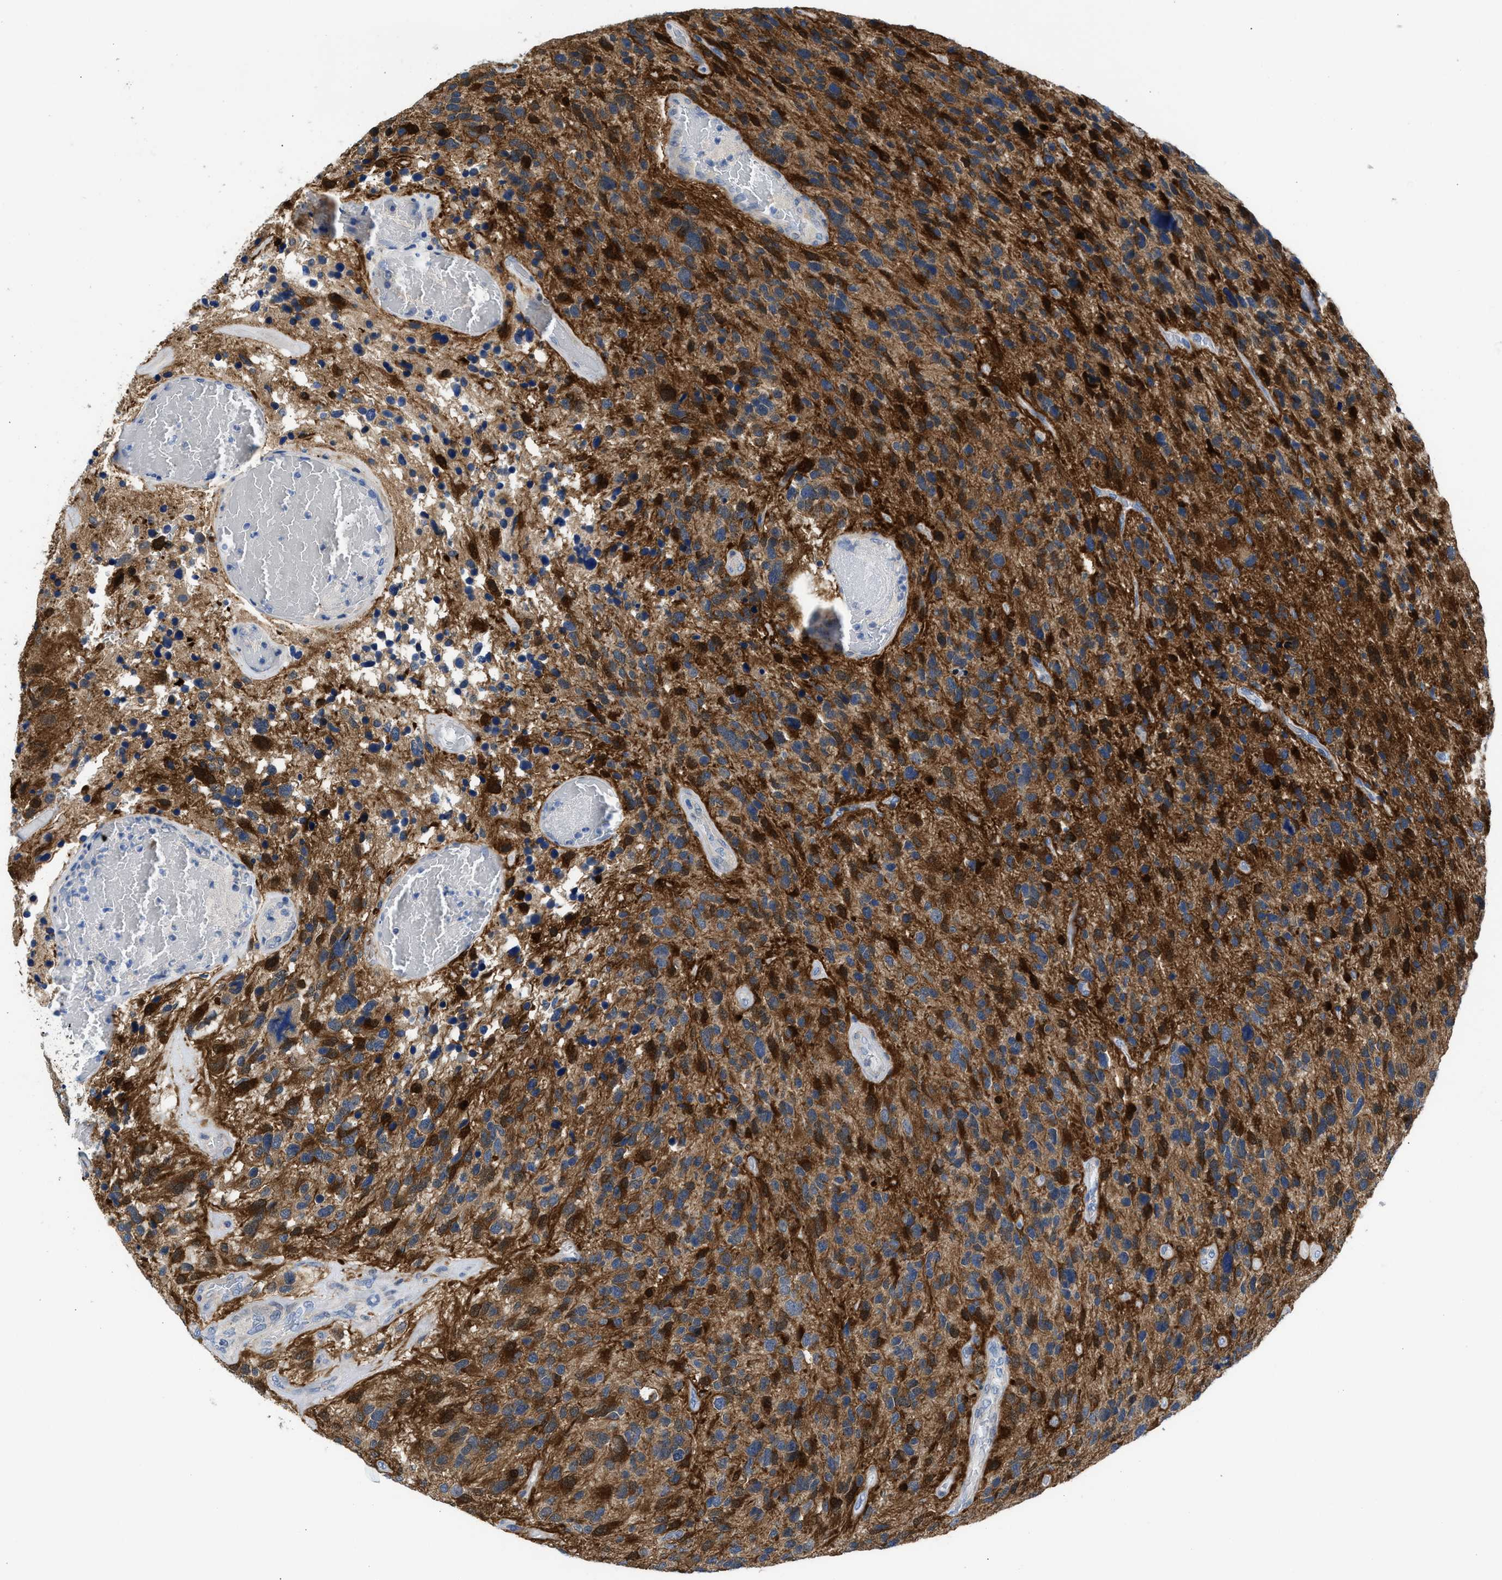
{"staining": {"intensity": "strong", "quantity": ">75%", "location": "cytoplasmic/membranous"}, "tissue": "glioma", "cell_type": "Tumor cells", "image_type": "cancer", "snomed": [{"axis": "morphology", "description": "Glioma, malignant, High grade"}, {"axis": "topography", "description": "Brain"}], "caption": "Immunohistochemical staining of glioma displays strong cytoplasmic/membranous protein positivity in approximately >75% of tumor cells.", "gene": "CBR1", "patient": {"sex": "female", "age": 58}}